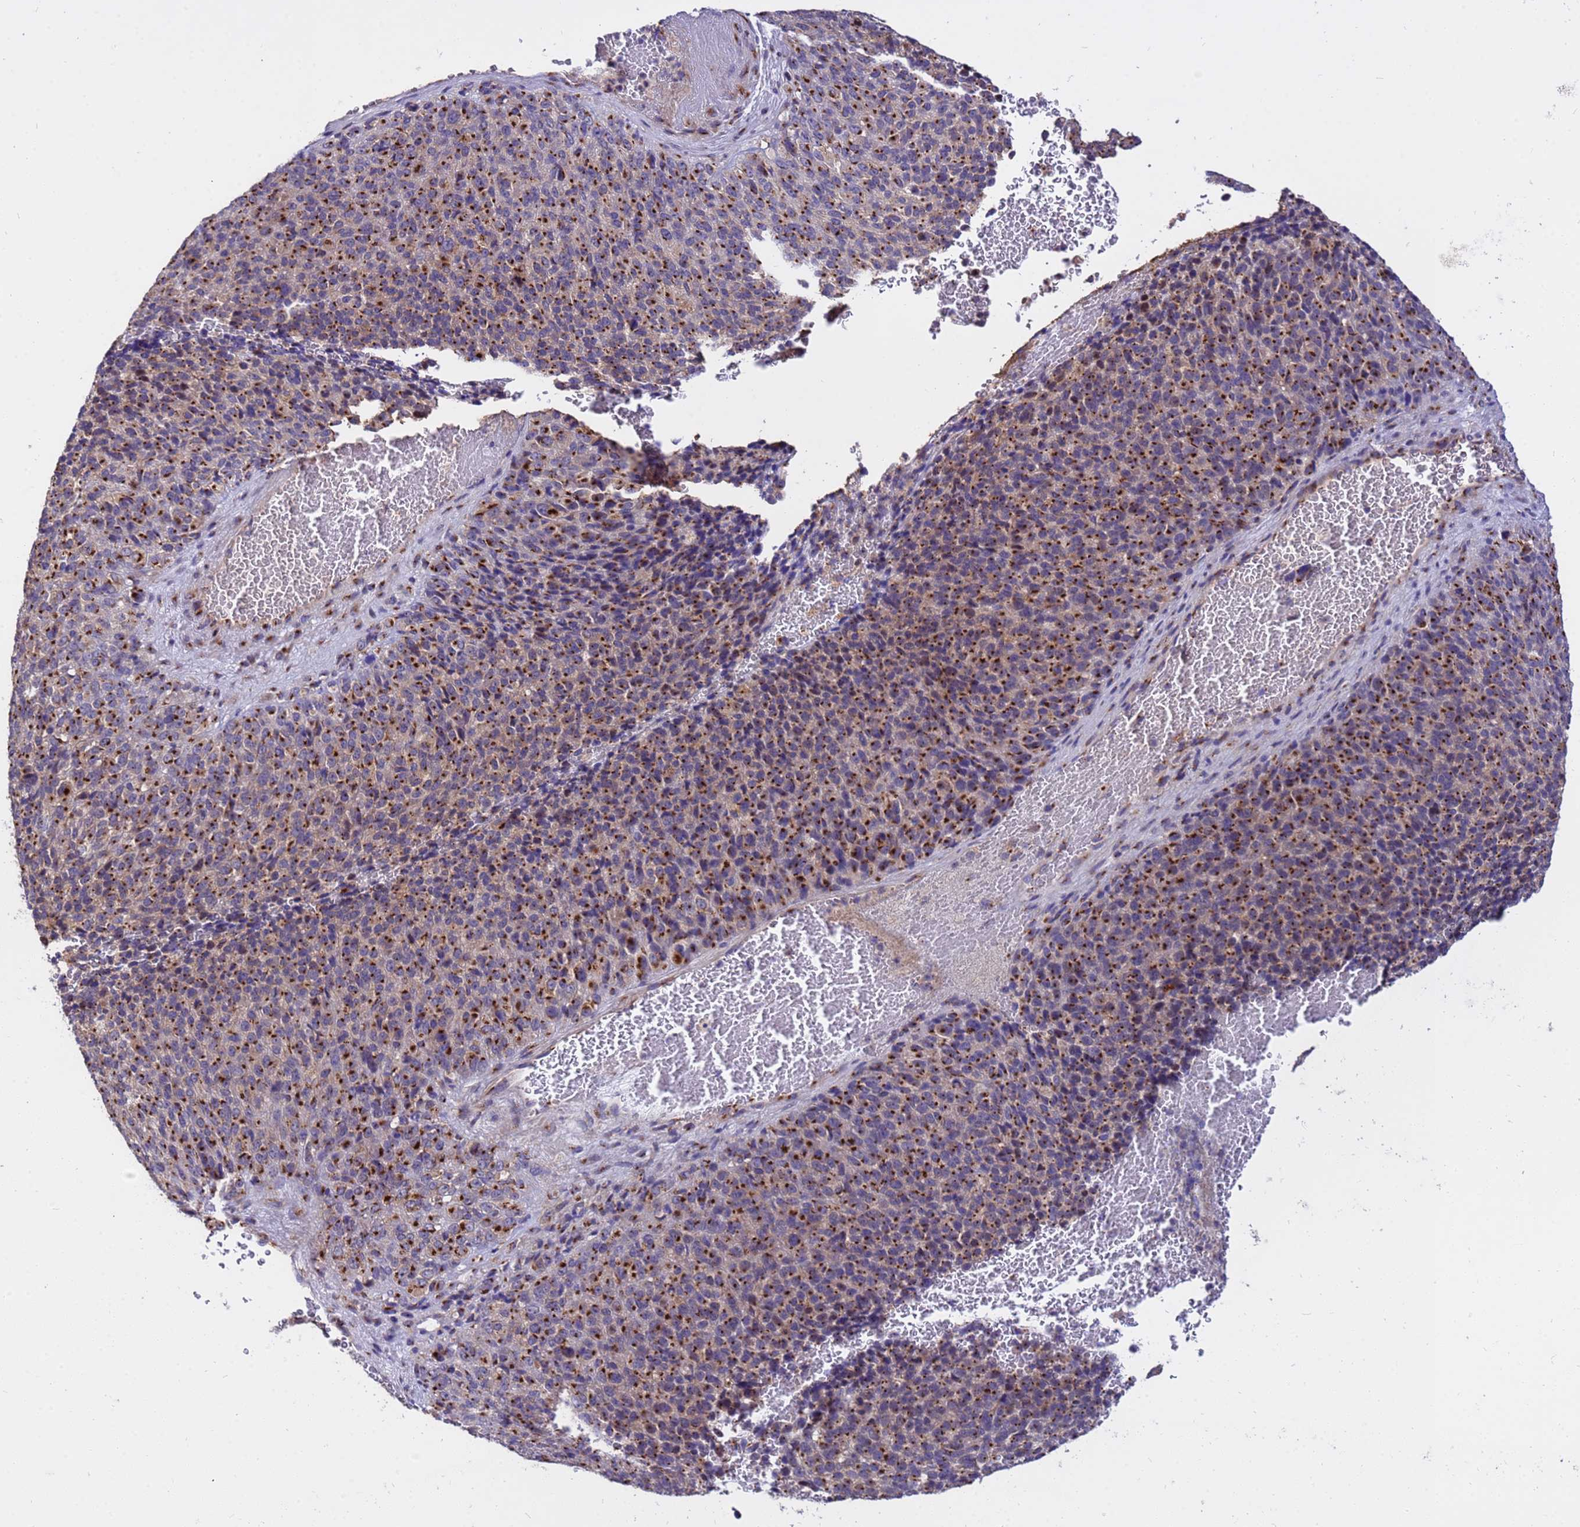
{"staining": {"intensity": "strong", "quantity": ">75%", "location": "cytoplasmic/membranous"}, "tissue": "melanoma", "cell_type": "Tumor cells", "image_type": "cancer", "snomed": [{"axis": "morphology", "description": "Malignant melanoma, Metastatic site"}, {"axis": "topography", "description": "Brain"}], "caption": "Strong cytoplasmic/membranous staining is identified in about >75% of tumor cells in malignant melanoma (metastatic site).", "gene": "HPS3", "patient": {"sex": "female", "age": 56}}